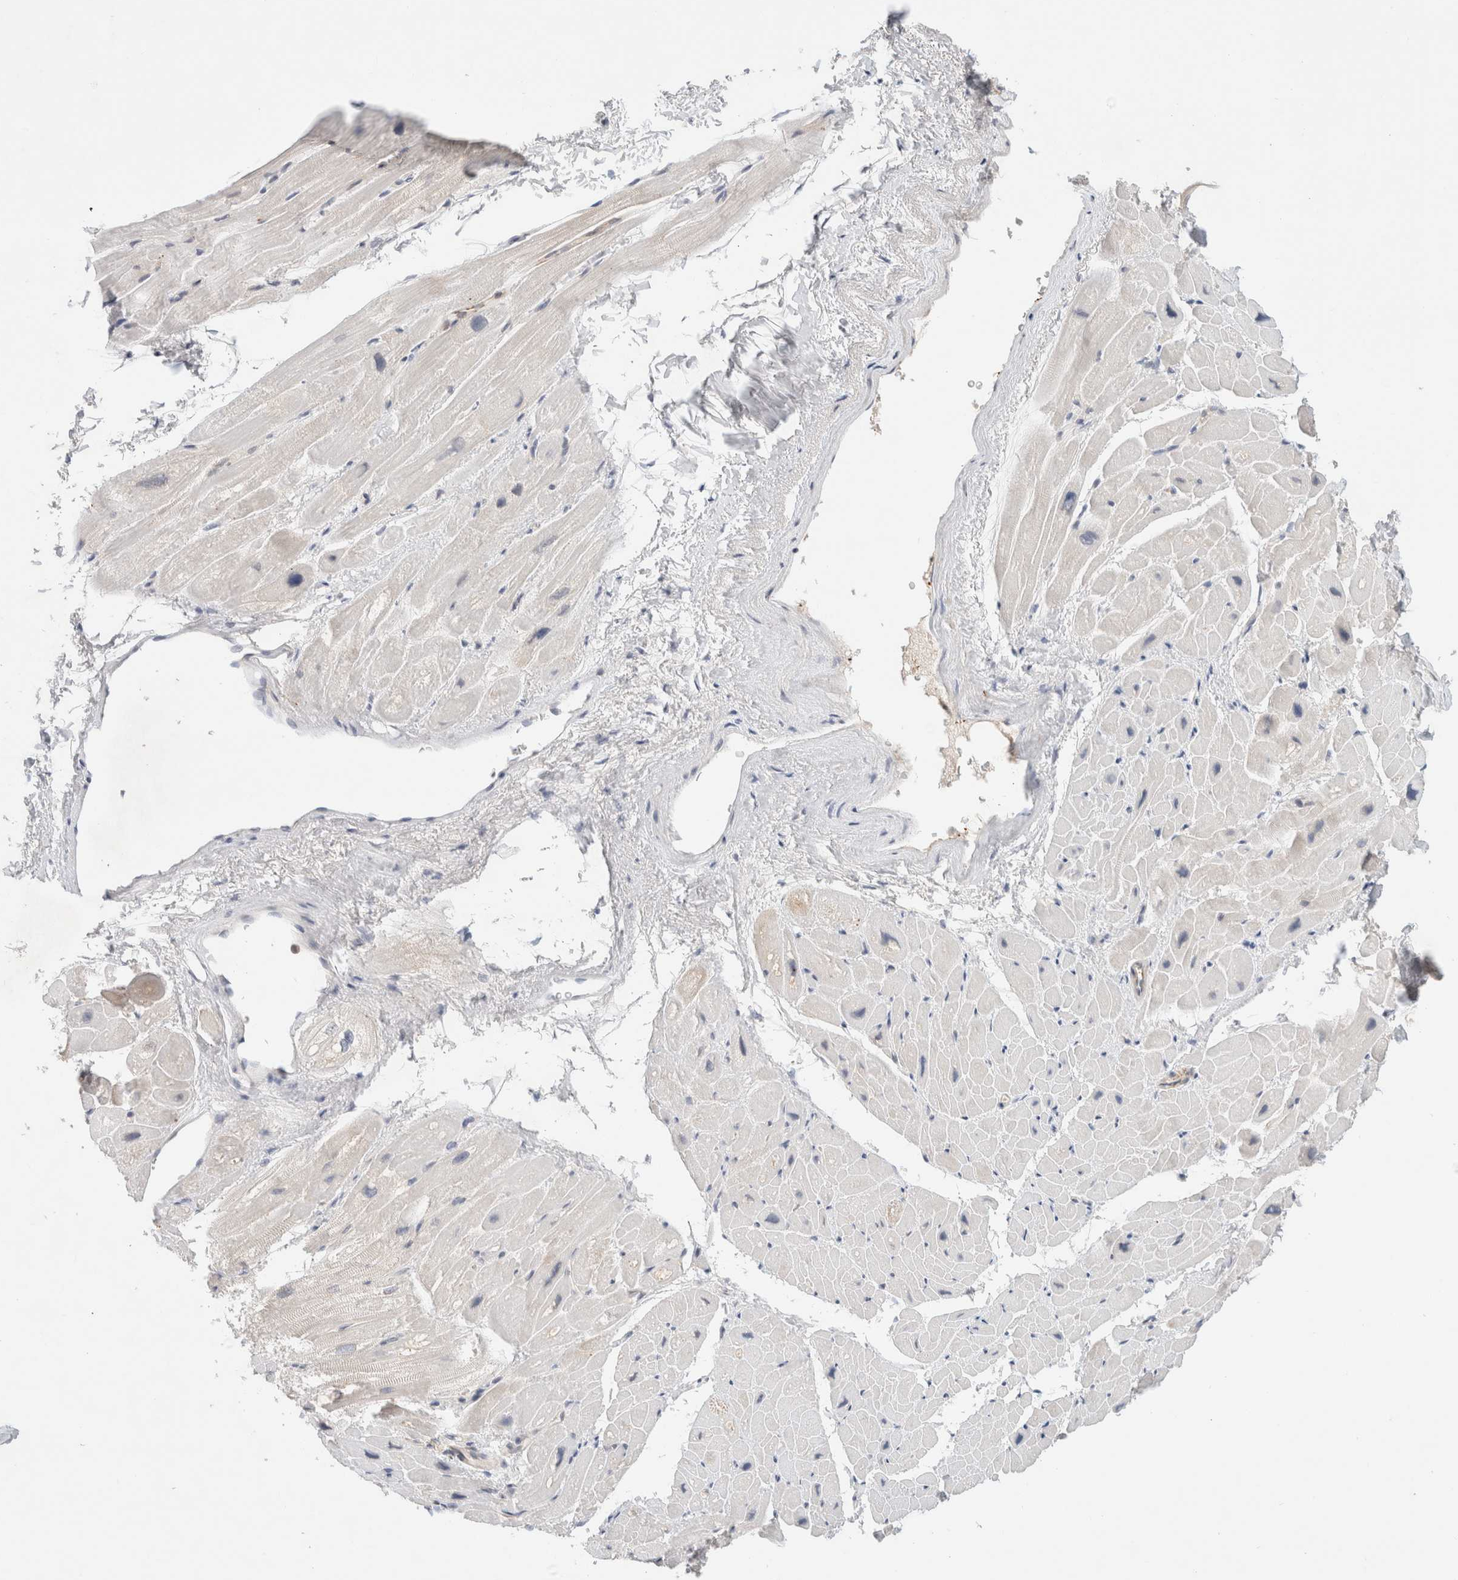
{"staining": {"intensity": "negative", "quantity": "none", "location": "none"}, "tissue": "heart muscle", "cell_type": "Cardiomyocytes", "image_type": "normal", "snomed": [{"axis": "morphology", "description": "Normal tissue, NOS"}, {"axis": "topography", "description": "Heart"}], "caption": "Histopathology image shows no protein expression in cardiomyocytes of normal heart muscle. (DAB immunohistochemistry (IHC) visualized using brightfield microscopy, high magnification).", "gene": "MARK3", "patient": {"sex": "male", "age": 49}}